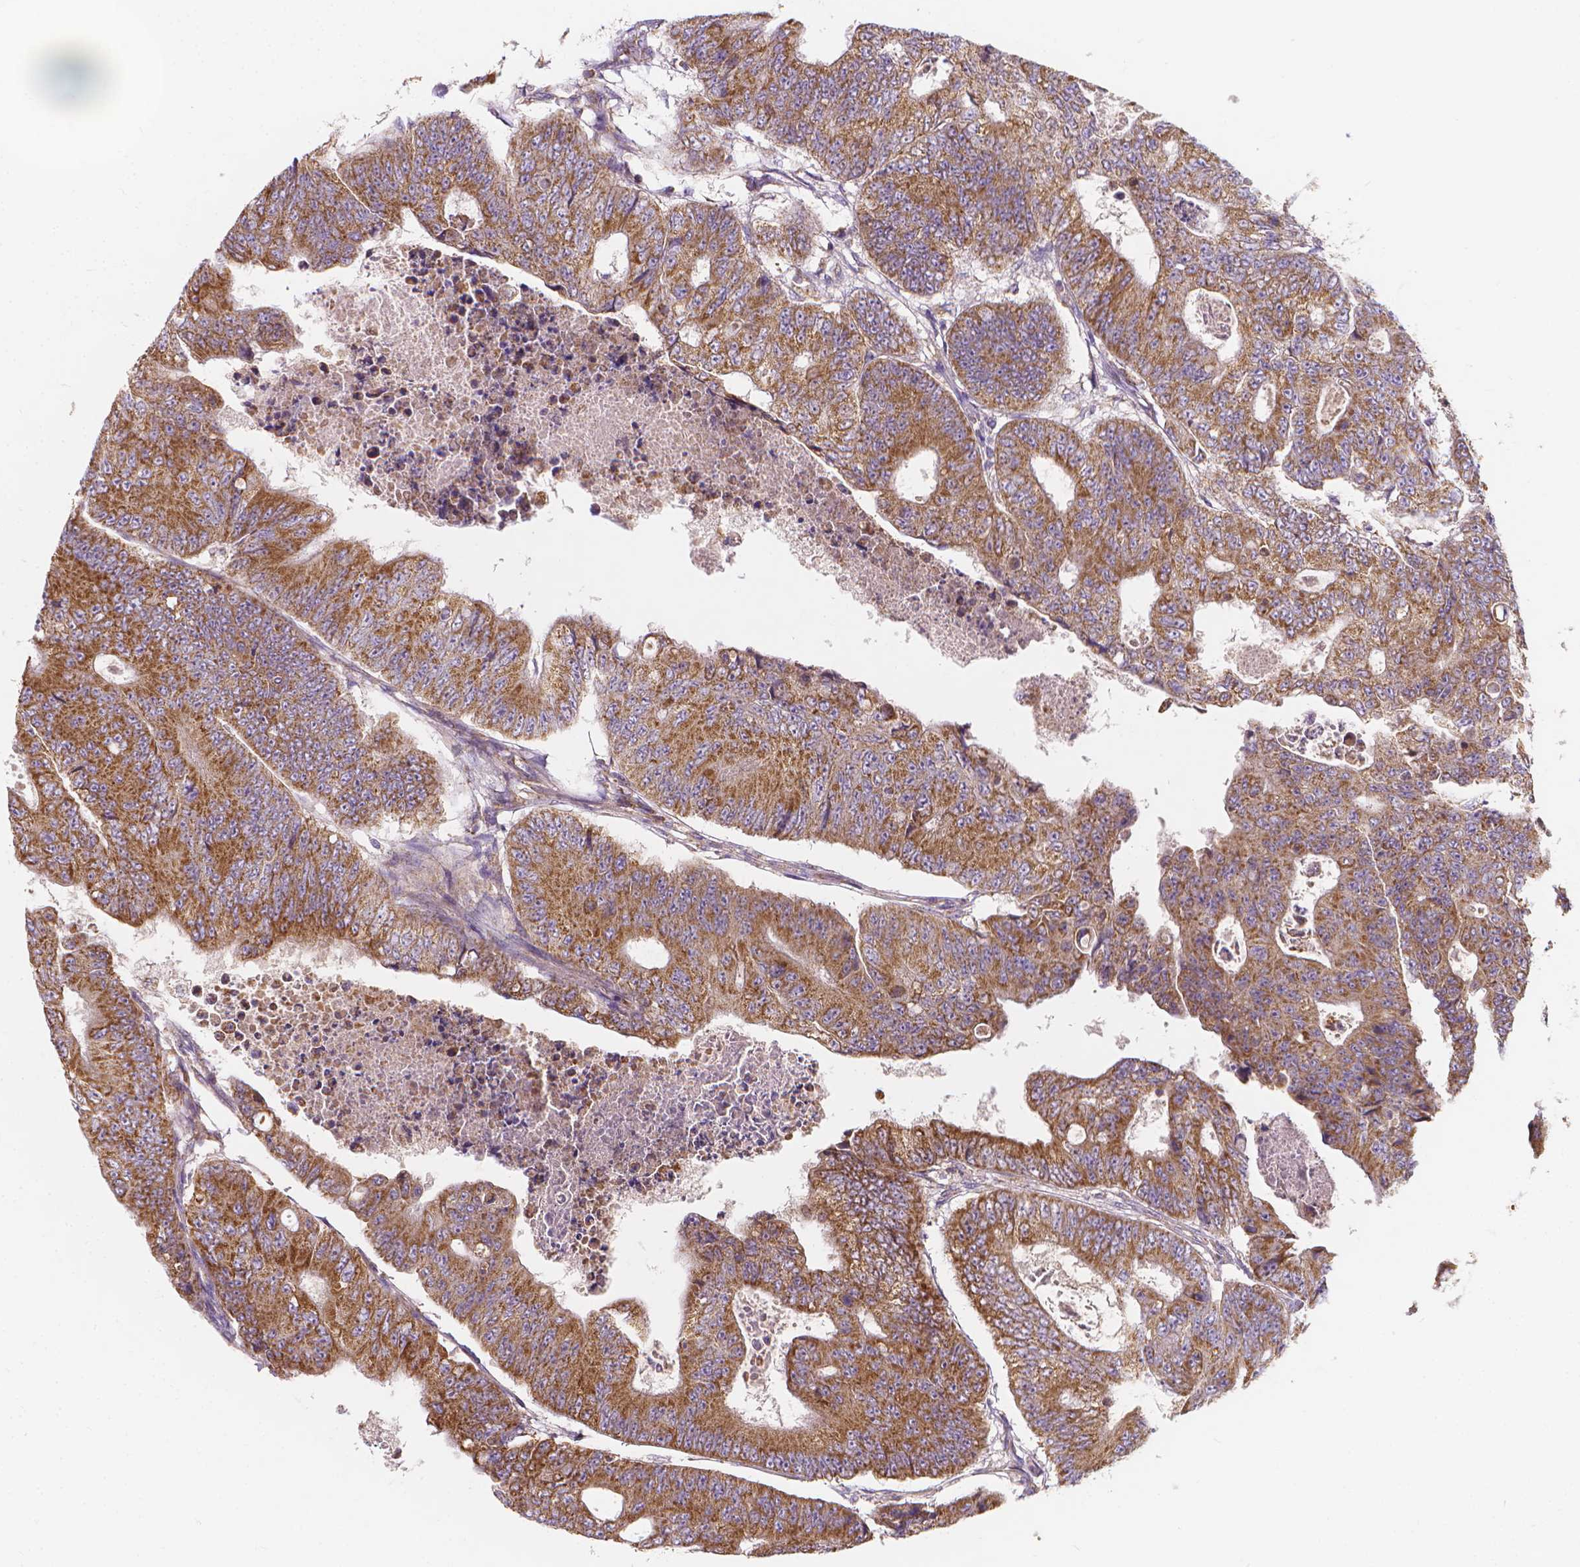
{"staining": {"intensity": "moderate", "quantity": ">75%", "location": "cytoplasmic/membranous"}, "tissue": "colorectal cancer", "cell_type": "Tumor cells", "image_type": "cancer", "snomed": [{"axis": "morphology", "description": "Adenocarcinoma, NOS"}, {"axis": "topography", "description": "Colon"}], "caption": "A micrograph of human adenocarcinoma (colorectal) stained for a protein exhibits moderate cytoplasmic/membranous brown staining in tumor cells.", "gene": "SNCAIP", "patient": {"sex": "female", "age": 48}}